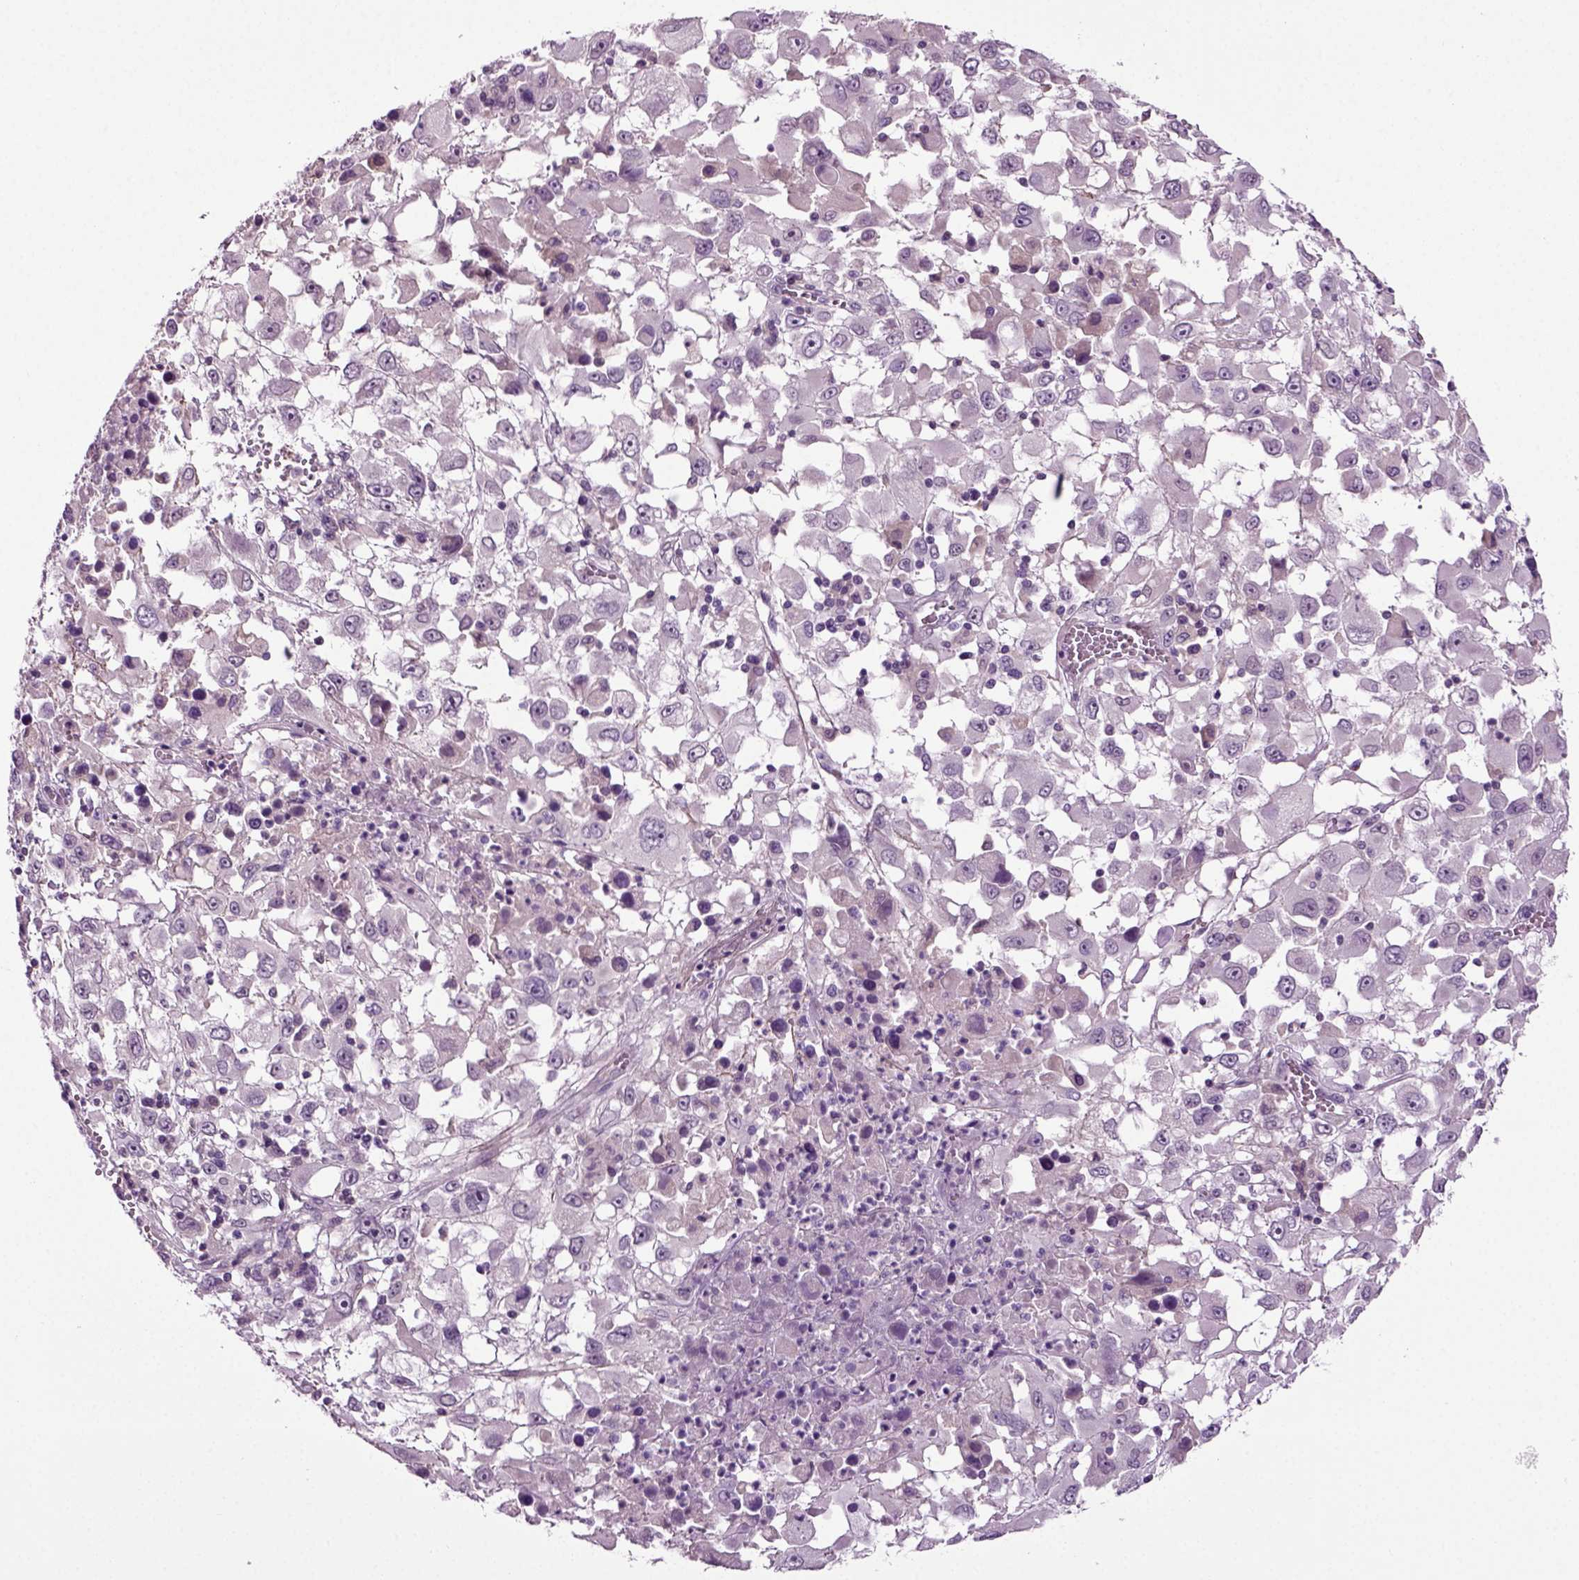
{"staining": {"intensity": "negative", "quantity": "none", "location": "none"}, "tissue": "melanoma", "cell_type": "Tumor cells", "image_type": "cancer", "snomed": [{"axis": "morphology", "description": "Malignant melanoma, Metastatic site"}, {"axis": "topography", "description": "Soft tissue"}], "caption": "The histopathology image reveals no staining of tumor cells in malignant melanoma (metastatic site). (IHC, brightfield microscopy, high magnification).", "gene": "SPATA17", "patient": {"sex": "male", "age": 50}}